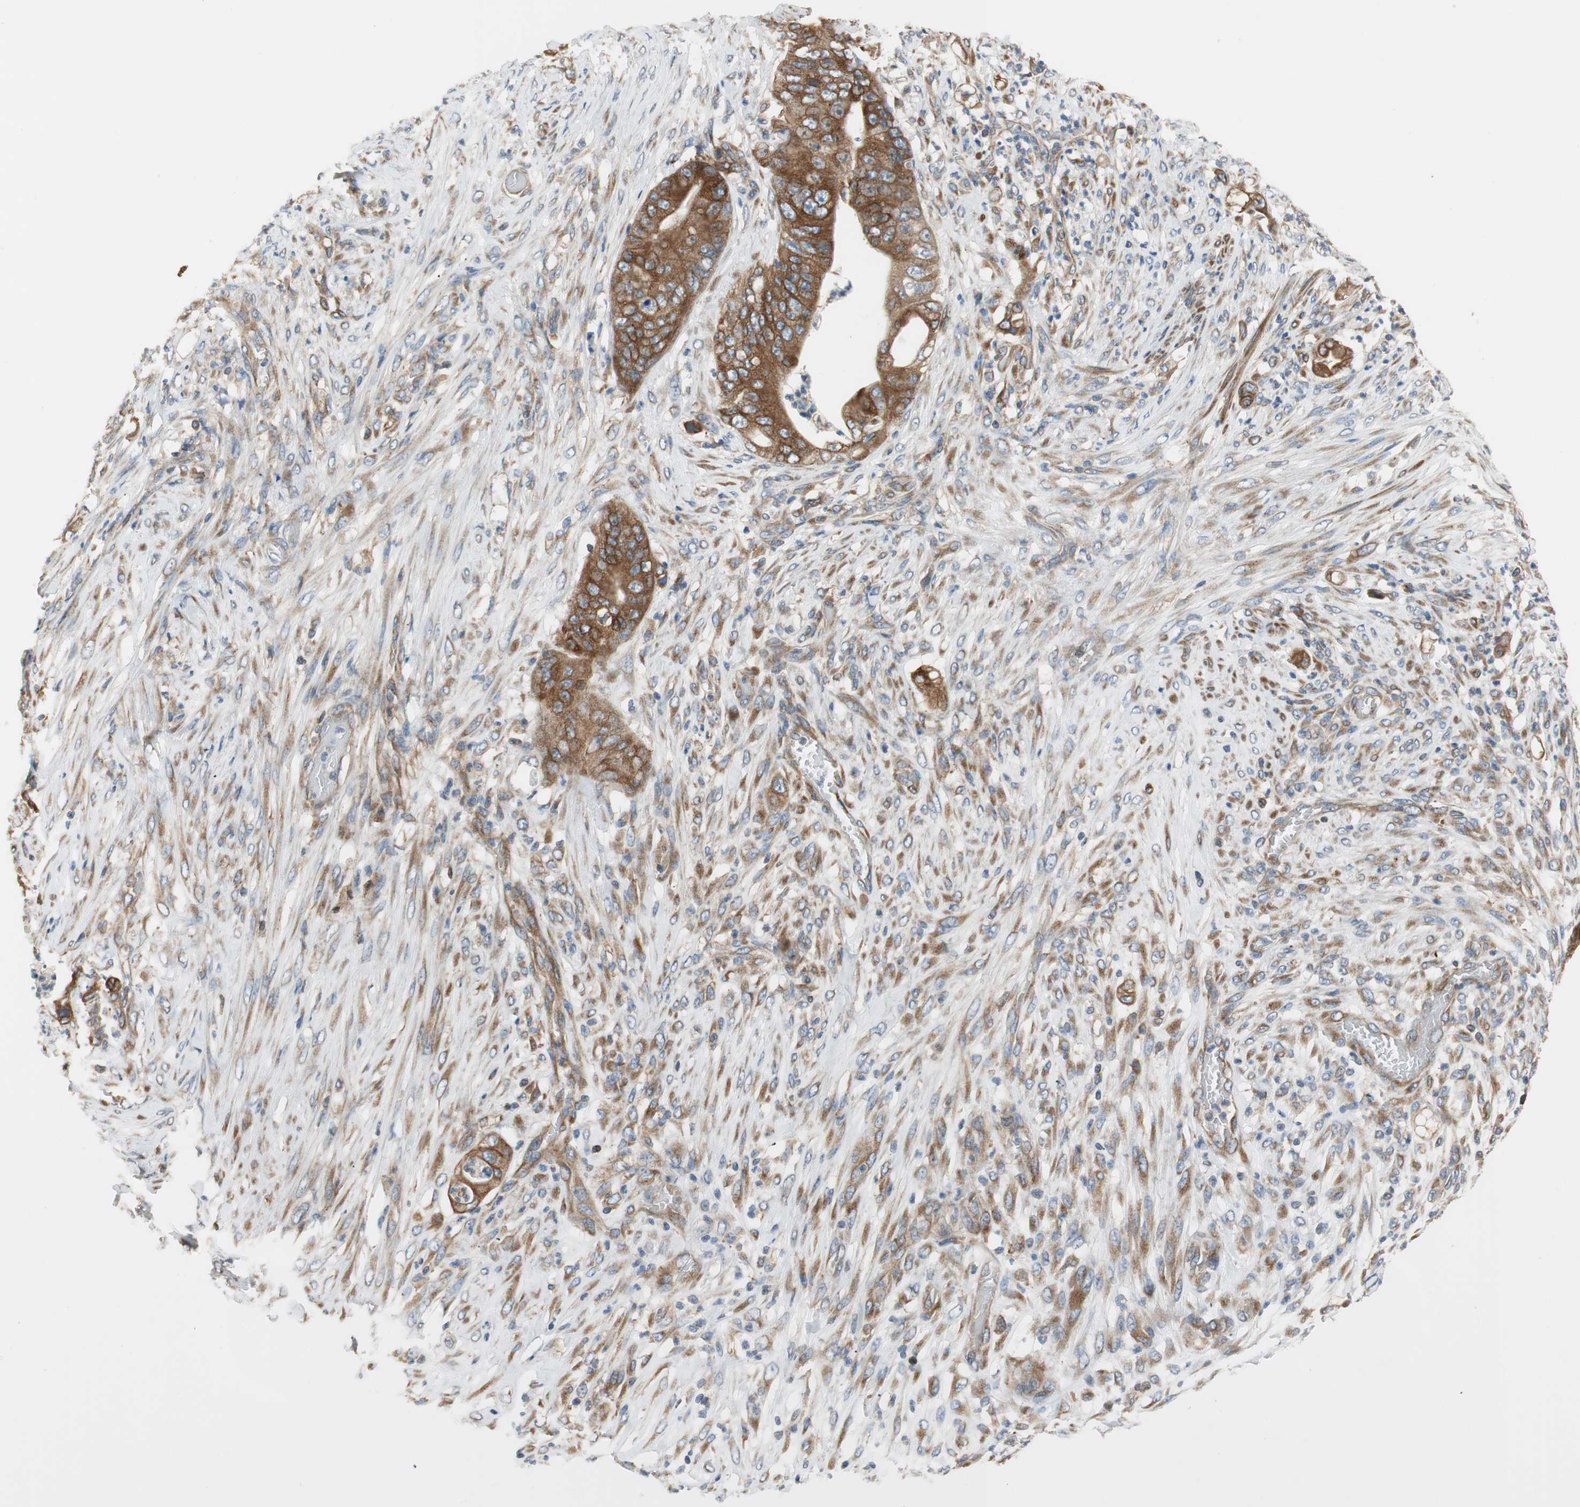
{"staining": {"intensity": "strong", "quantity": ">75%", "location": "cytoplasmic/membranous"}, "tissue": "stomach cancer", "cell_type": "Tumor cells", "image_type": "cancer", "snomed": [{"axis": "morphology", "description": "Adenocarcinoma, NOS"}, {"axis": "topography", "description": "Stomach"}], "caption": "Strong cytoplasmic/membranous positivity is present in approximately >75% of tumor cells in adenocarcinoma (stomach).", "gene": "CLCC1", "patient": {"sex": "female", "age": 73}}